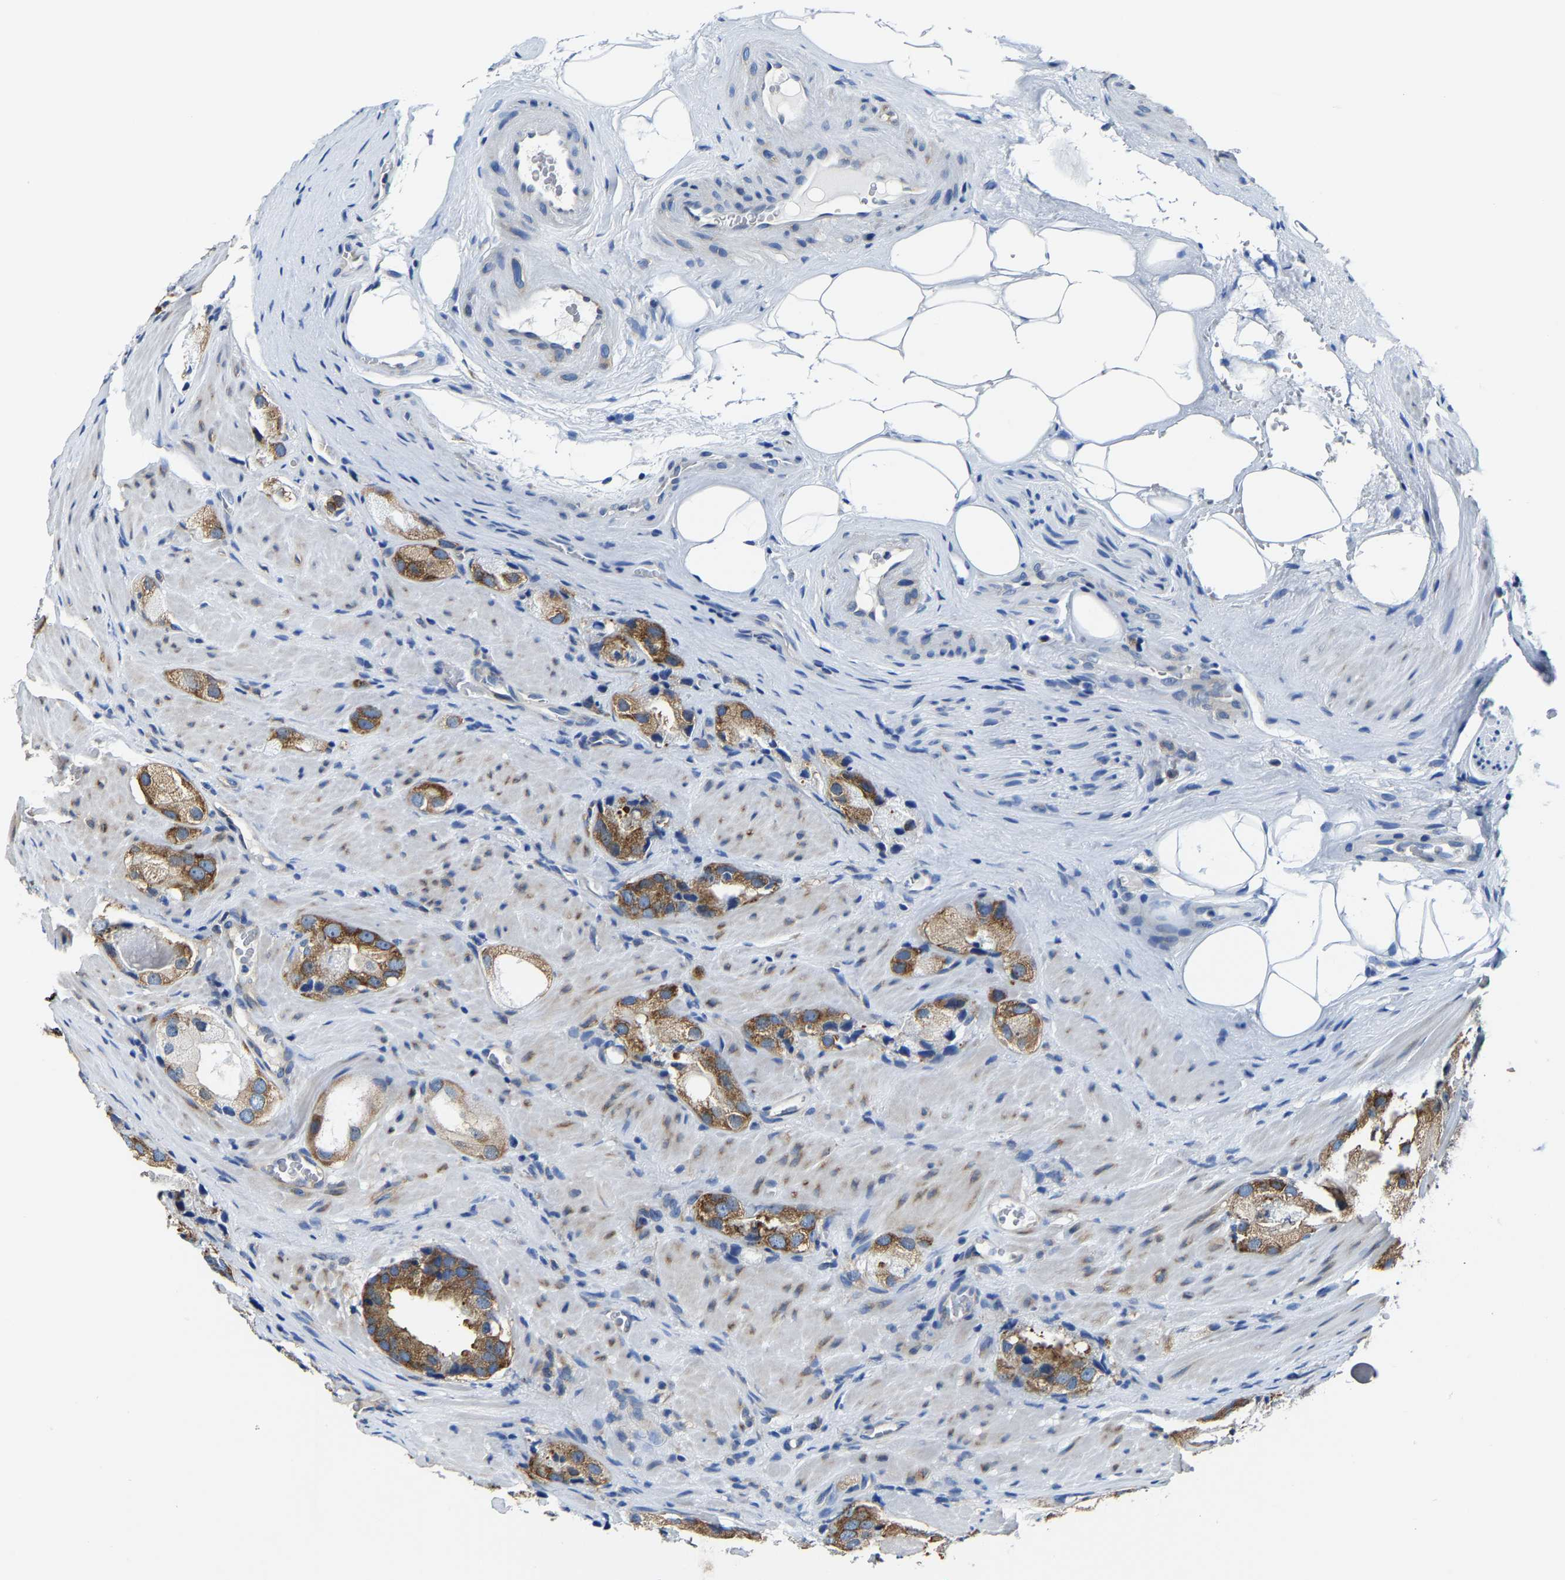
{"staining": {"intensity": "moderate", "quantity": ">75%", "location": "cytoplasmic/membranous"}, "tissue": "prostate cancer", "cell_type": "Tumor cells", "image_type": "cancer", "snomed": [{"axis": "morphology", "description": "Adenocarcinoma, High grade"}, {"axis": "topography", "description": "Prostate"}], "caption": "Immunohistochemical staining of prostate adenocarcinoma (high-grade) reveals moderate cytoplasmic/membranous protein staining in about >75% of tumor cells. The staining was performed using DAB (3,3'-diaminobenzidine), with brown indicating positive protein expression. Nuclei are stained blue with hematoxylin.", "gene": "G3BP2", "patient": {"sex": "male", "age": 63}}